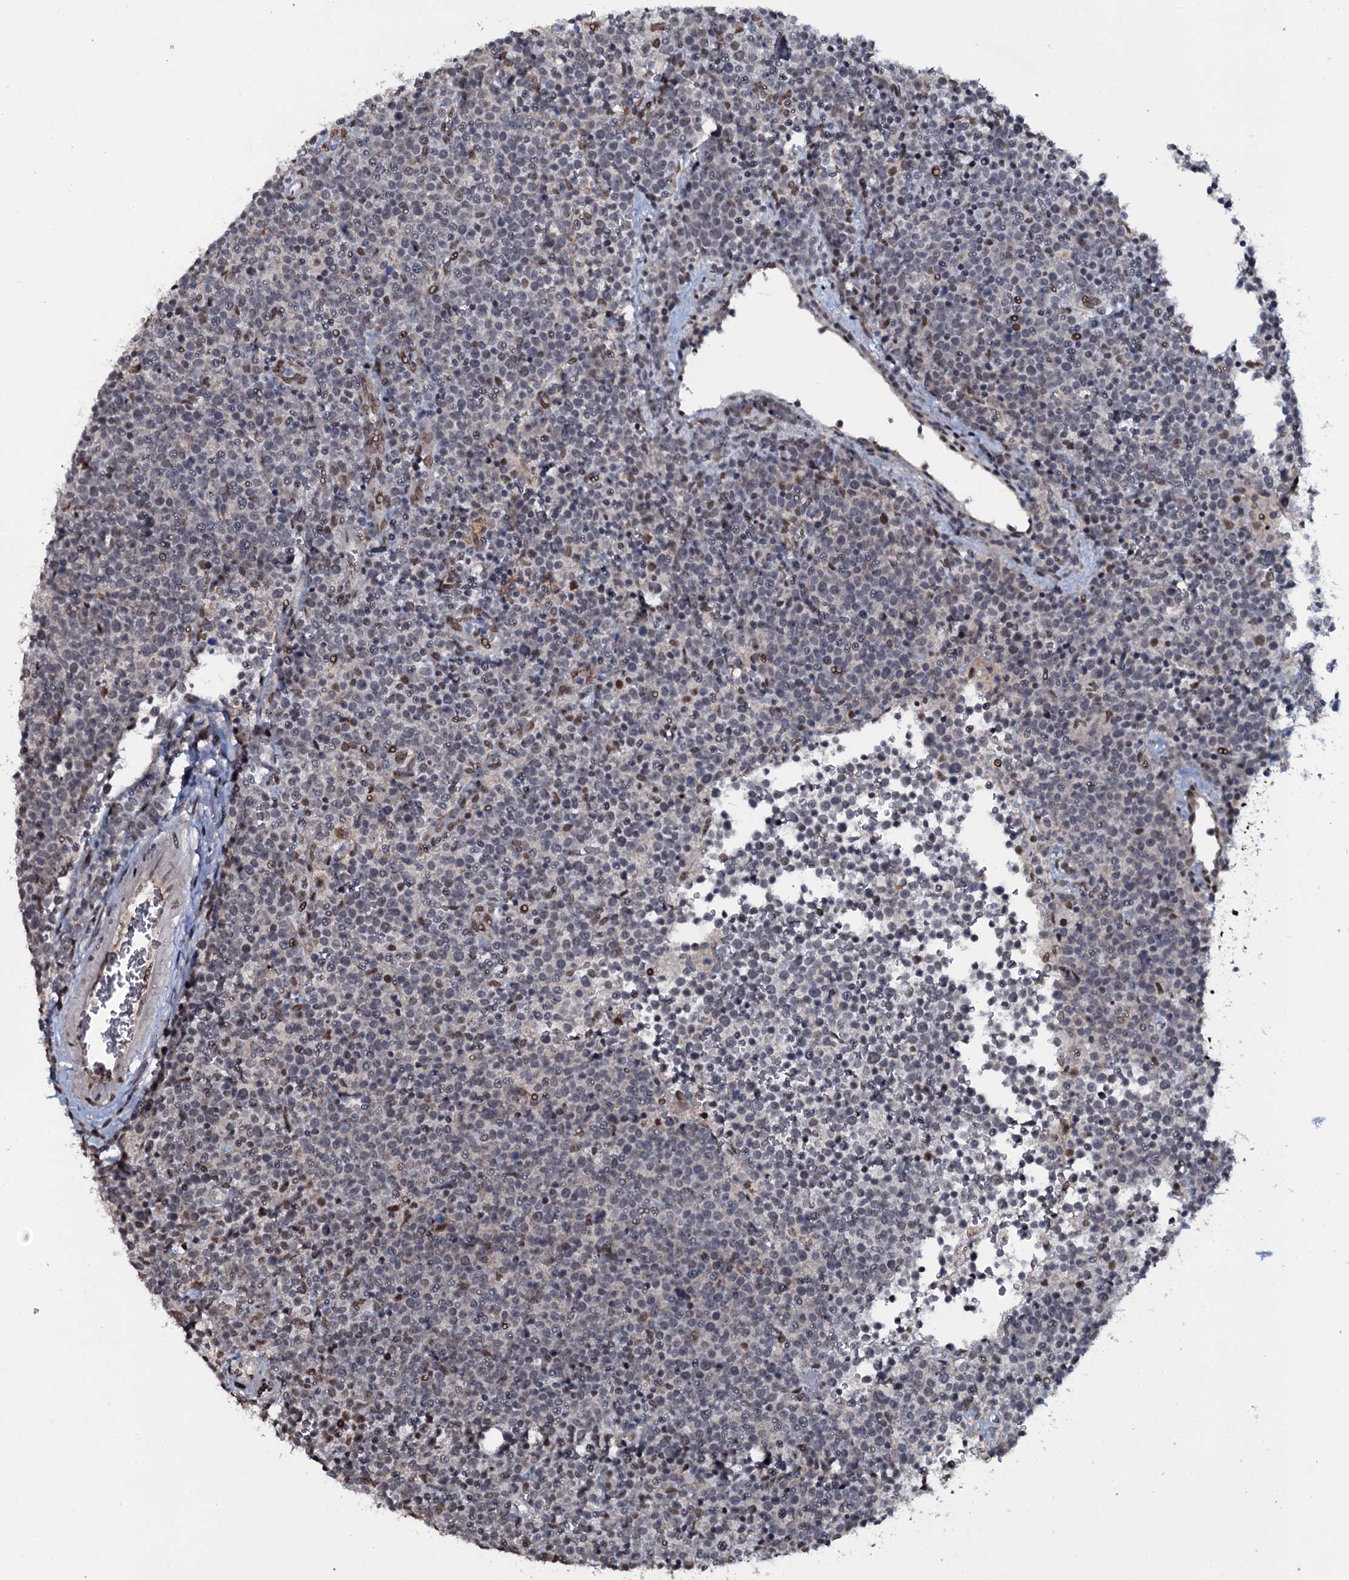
{"staining": {"intensity": "negative", "quantity": "none", "location": "none"}, "tissue": "lymphoma", "cell_type": "Tumor cells", "image_type": "cancer", "snomed": [{"axis": "morphology", "description": "Malignant lymphoma, non-Hodgkin's type, High grade"}, {"axis": "topography", "description": "Lymph node"}], "caption": "Tumor cells show no significant protein staining in lymphoma.", "gene": "SH2D4B", "patient": {"sex": "male", "age": 61}}